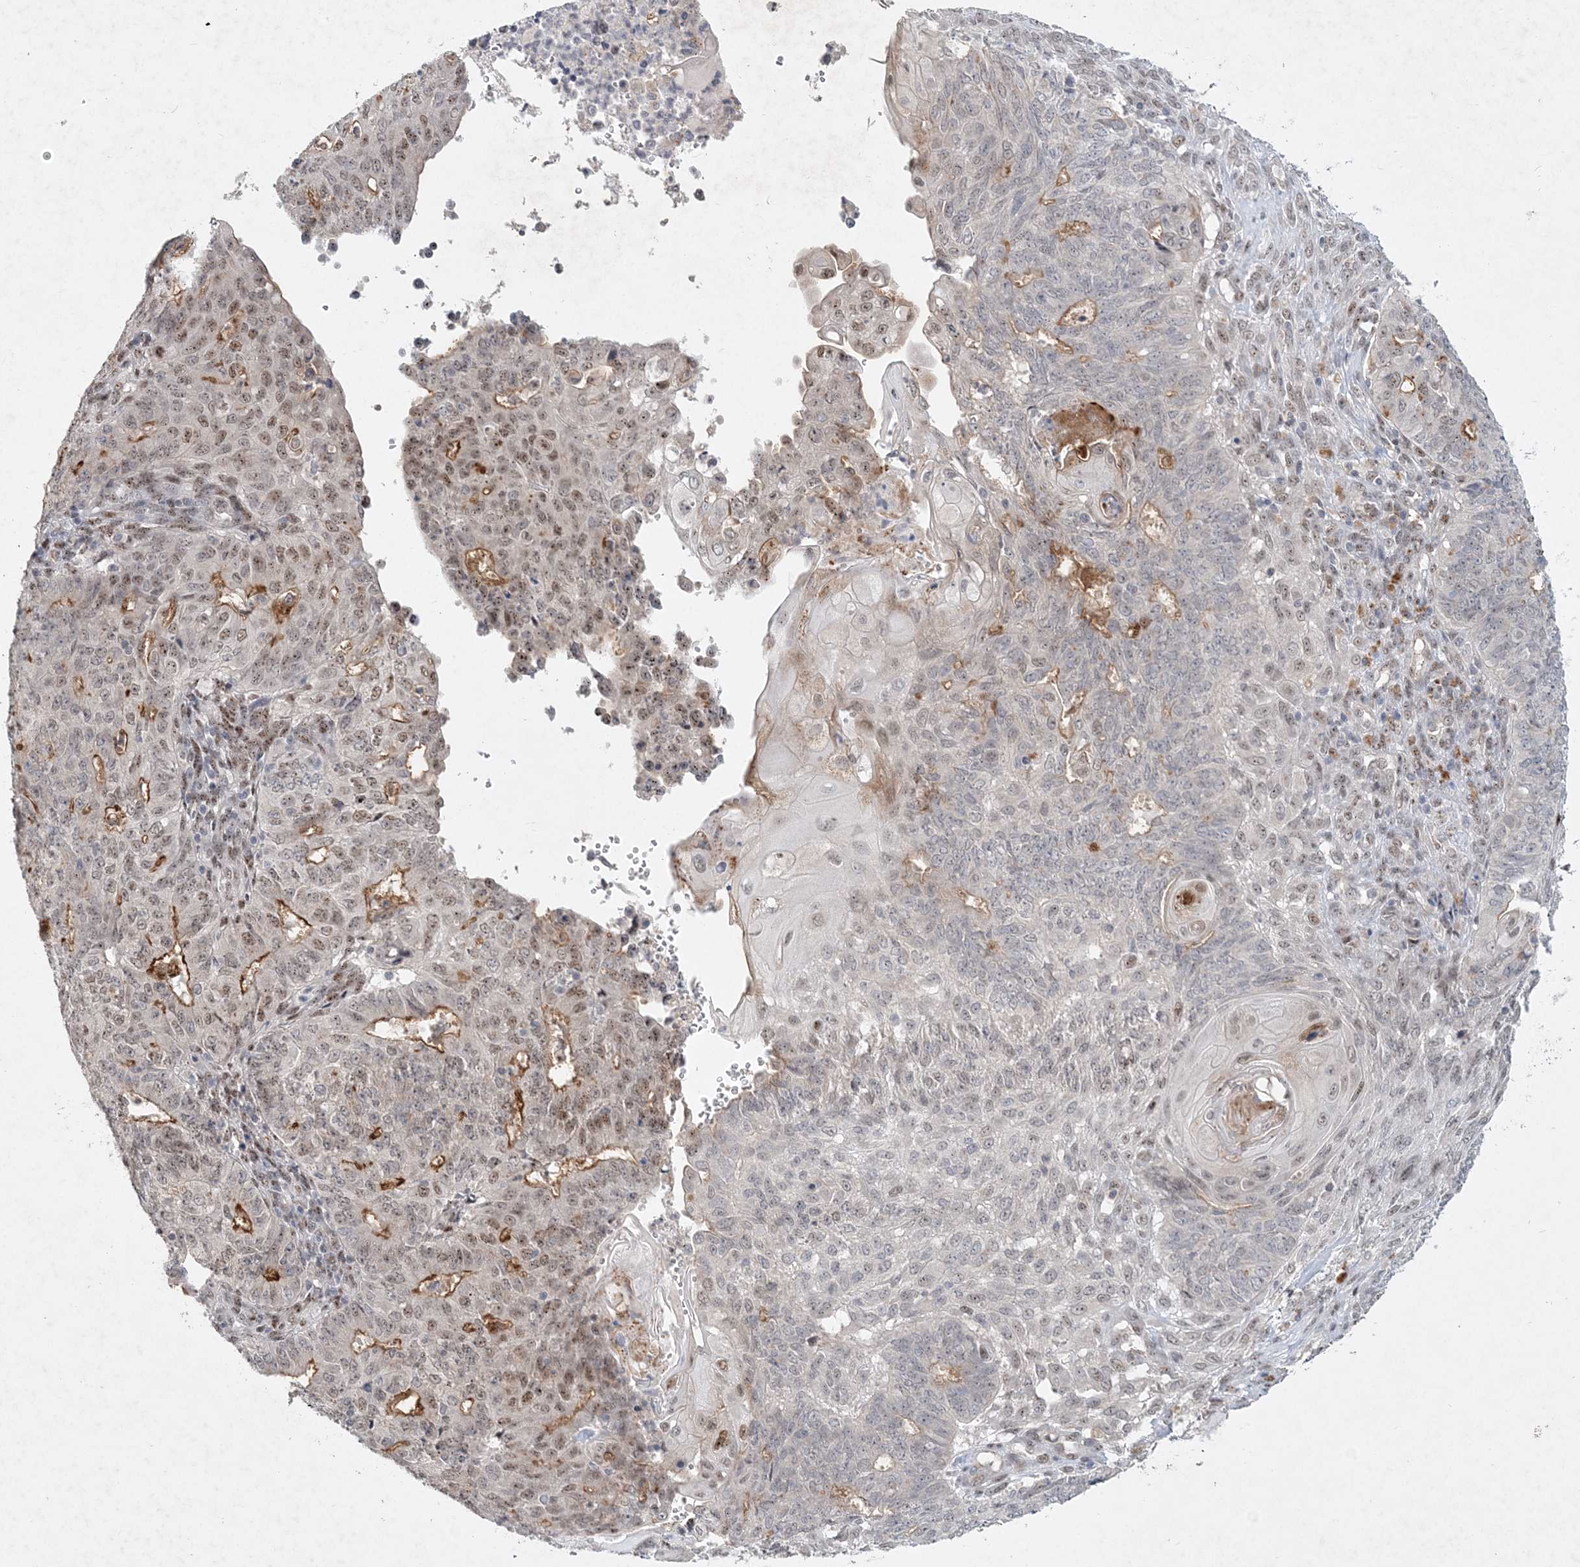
{"staining": {"intensity": "moderate", "quantity": "<25%", "location": "cytoplasmic/membranous,nuclear"}, "tissue": "endometrial cancer", "cell_type": "Tumor cells", "image_type": "cancer", "snomed": [{"axis": "morphology", "description": "Adenocarcinoma, NOS"}, {"axis": "topography", "description": "Endometrium"}], "caption": "Protein positivity by immunohistochemistry displays moderate cytoplasmic/membranous and nuclear positivity in approximately <25% of tumor cells in adenocarcinoma (endometrial).", "gene": "GIN1", "patient": {"sex": "female", "age": 32}}